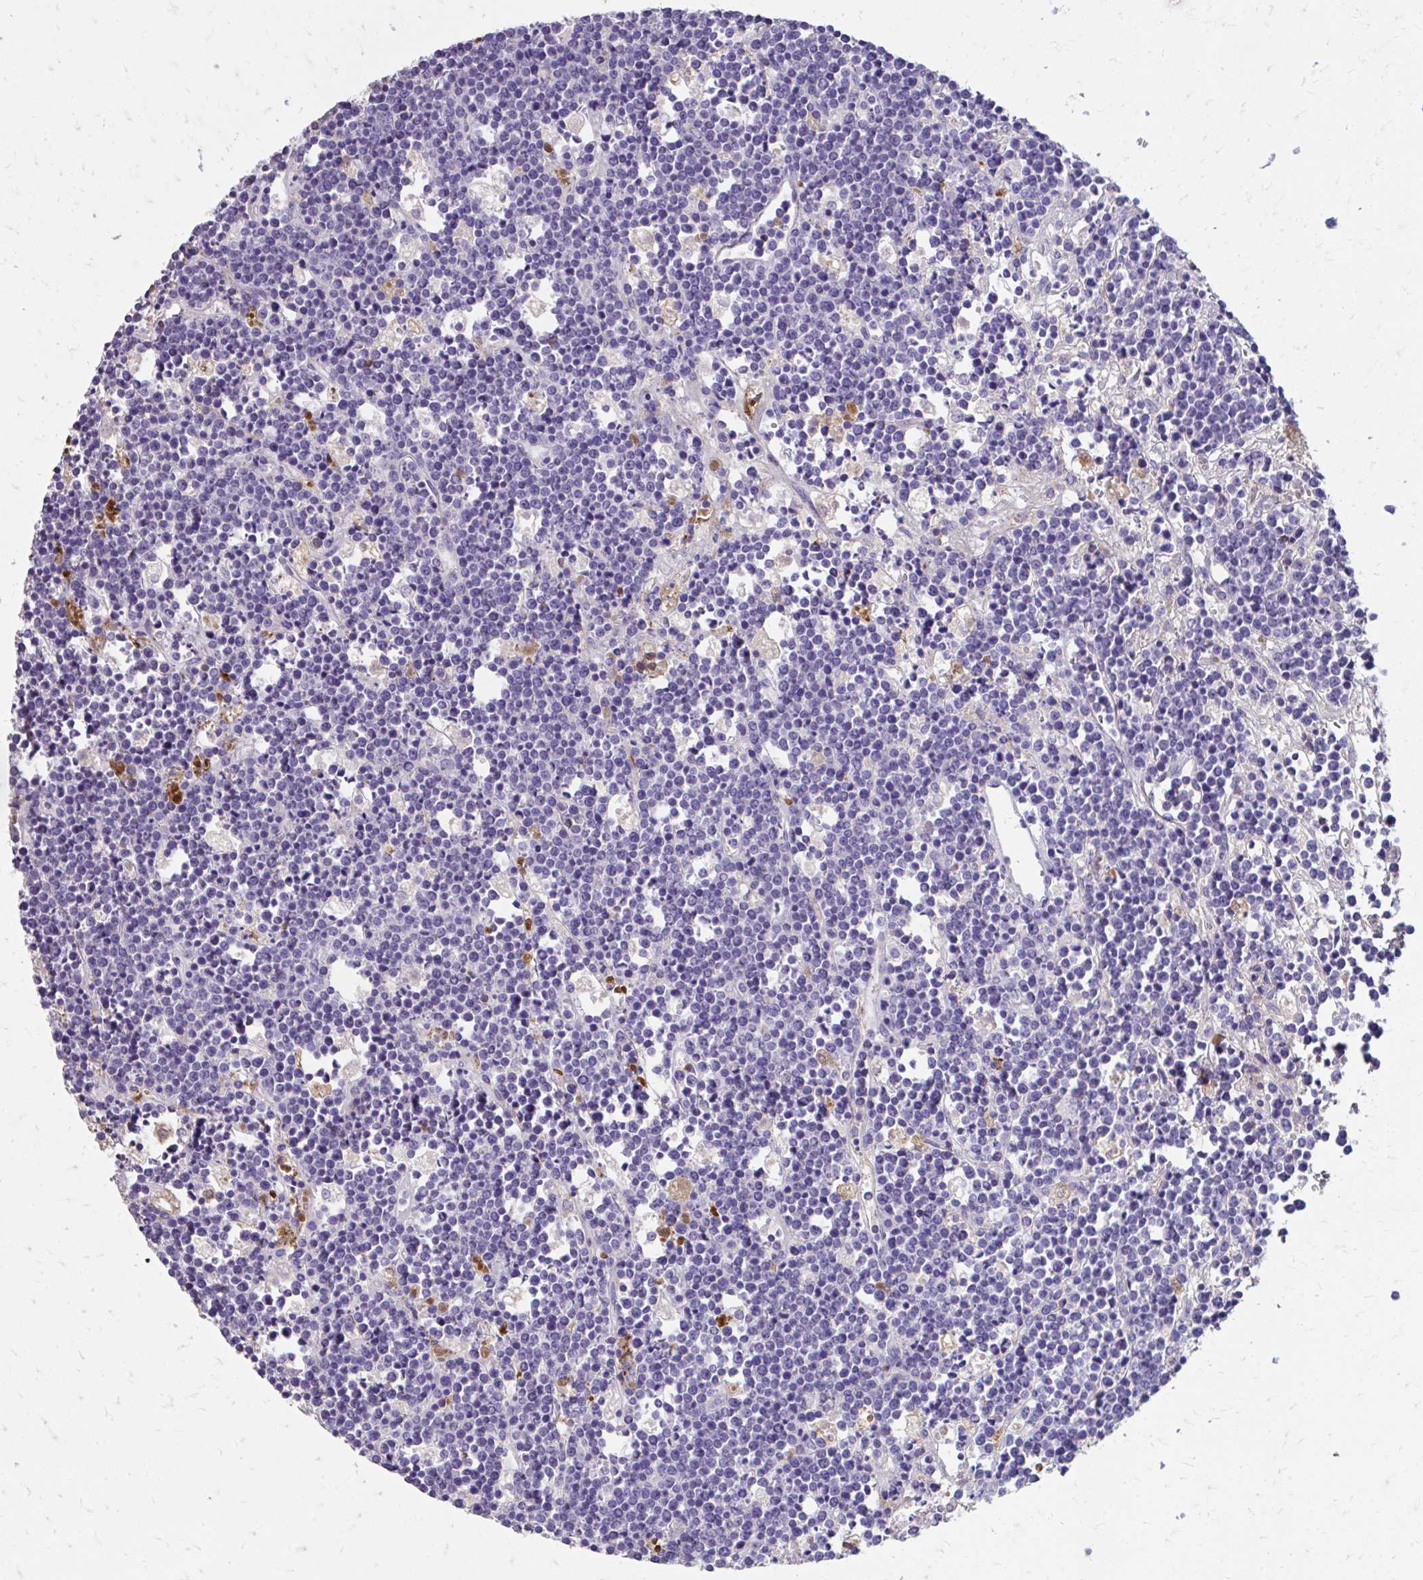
{"staining": {"intensity": "negative", "quantity": "none", "location": "none"}, "tissue": "lymphoma", "cell_type": "Tumor cells", "image_type": "cancer", "snomed": [{"axis": "morphology", "description": "Malignant lymphoma, non-Hodgkin's type, High grade"}, {"axis": "topography", "description": "Ovary"}], "caption": "Lymphoma stained for a protein using immunohistochemistry displays no expression tumor cells.", "gene": "CFH", "patient": {"sex": "female", "age": 56}}